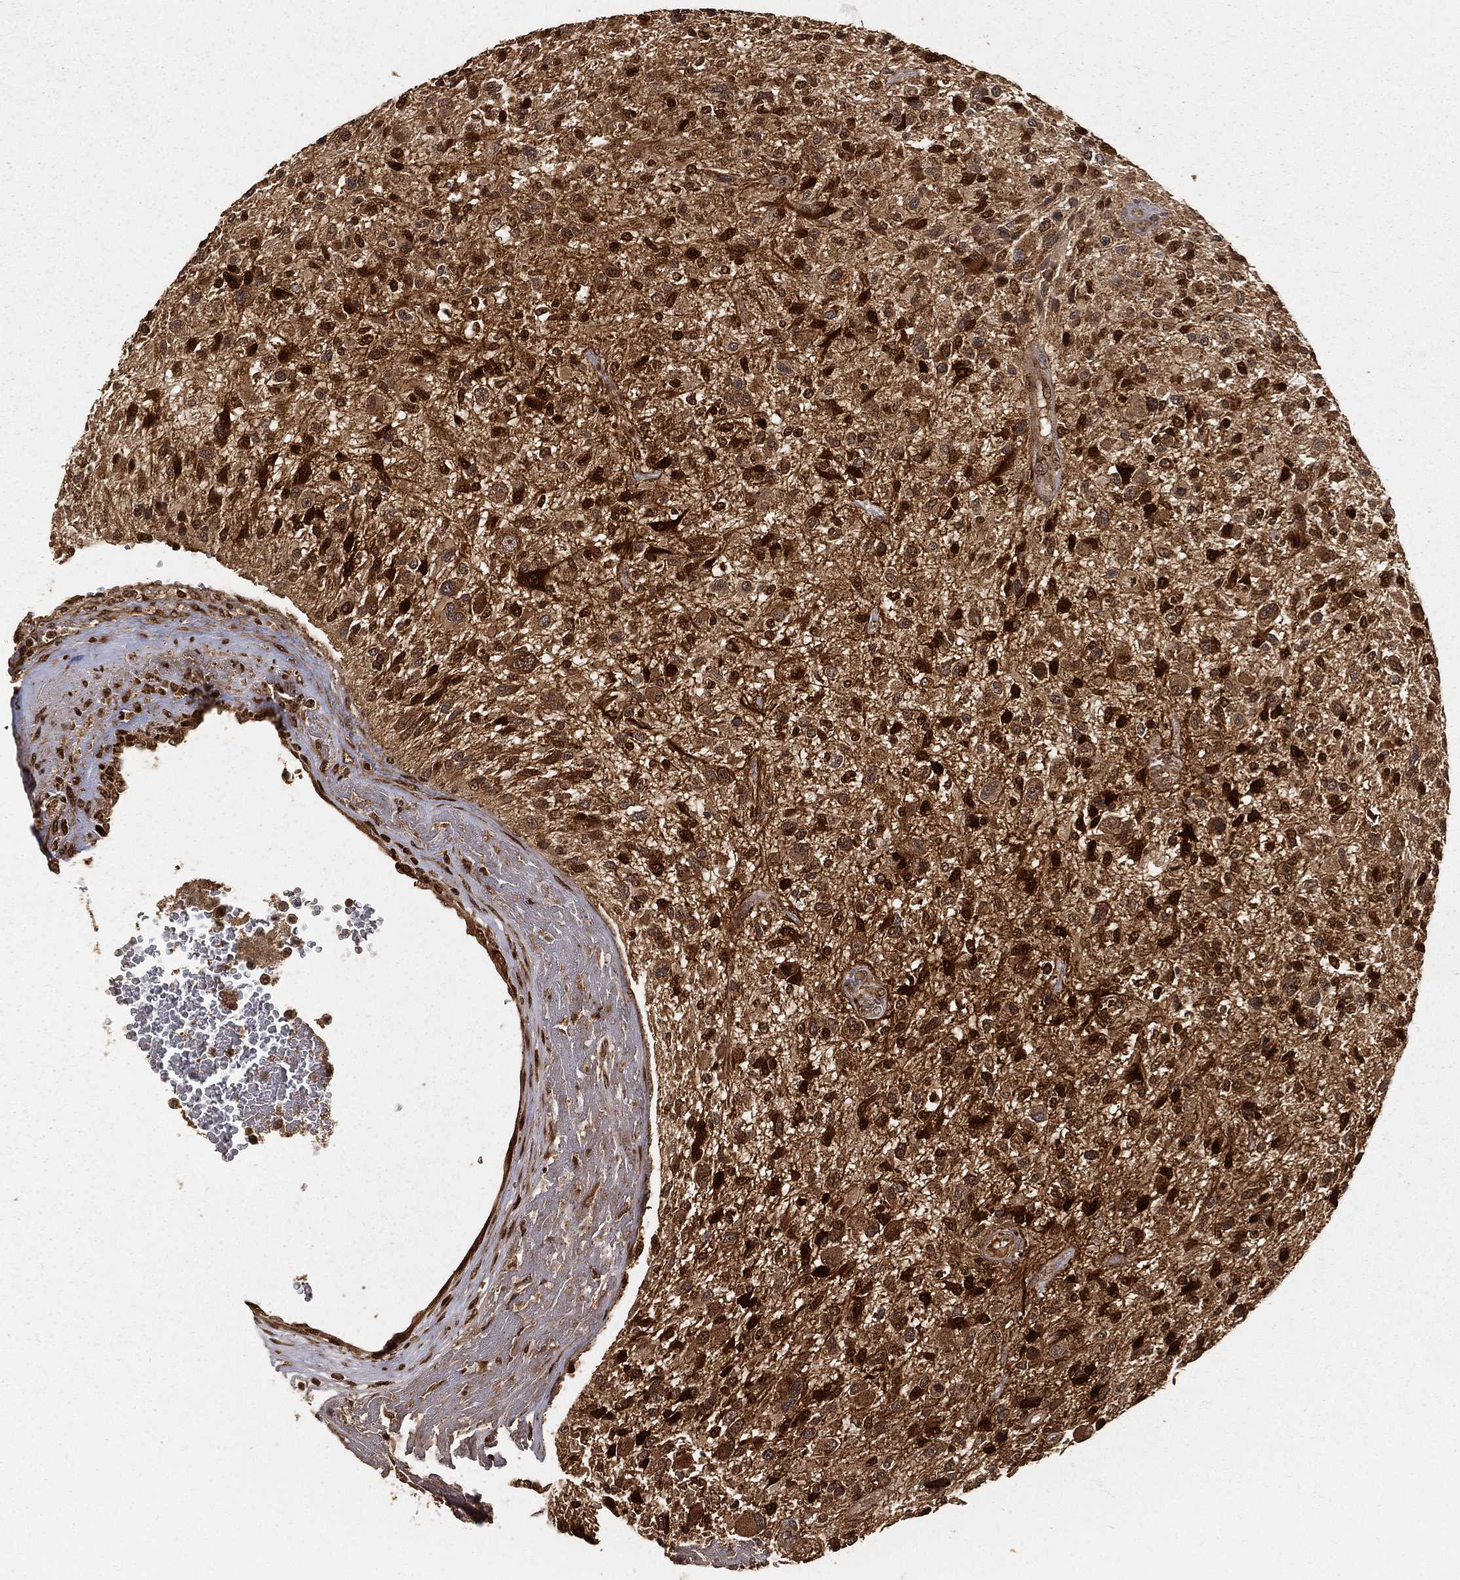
{"staining": {"intensity": "strong", "quantity": ">75%", "location": "cytoplasmic/membranous,nuclear"}, "tissue": "glioma", "cell_type": "Tumor cells", "image_type": "cancer", "snomed": [{"axis": "morphology", "description": "Glioma, malignant, High grade"}, {"axis": "topography", "description": "Brain"}], "caption": "Immunohistochemistry image of human glioma stained for a protein (brown), which demonstrates high levels of strong cytoplasmic/membranous and nuclear staining in about >75% of tumor cells.", "gene": "MAPK1", "patient": {"sex": "male", "age": 47}}